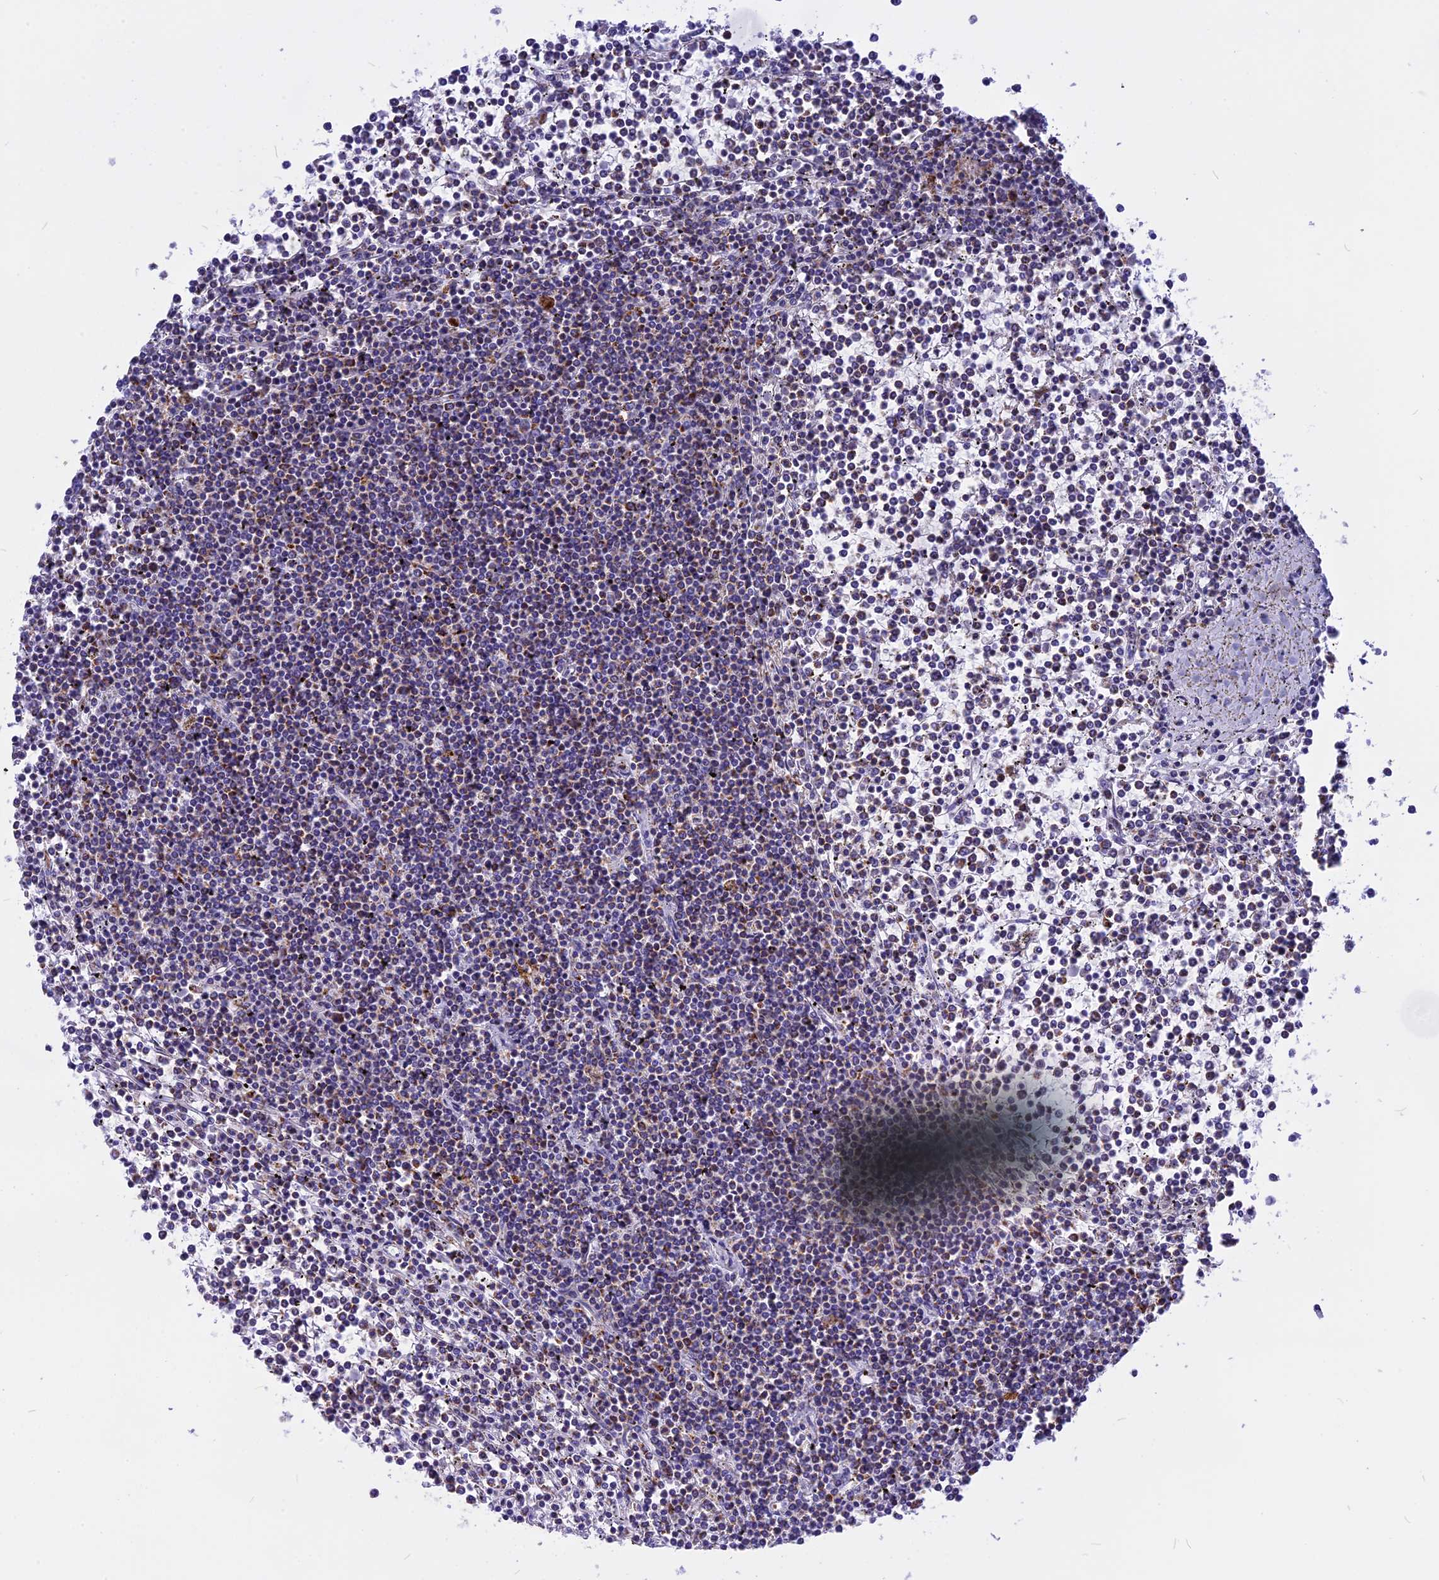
{"staining": {"intensity": "weak", "quantity": "<25%", "location": "cytoplasmic/membranous"}, "tissue": "lymphoma", "cell_type": "Tumor cells", "image_type": "cancer", "snomed": [{"axis": "morphology", "description": "Malignant lymphoma, non-Hodgkin's type, Low grade"}, {"axis": "topography", "description": "Spleen"}], "caption": "Immunohistochemical staining of human lymphoma reveals no significant staining in tumor cells.", "gene": "VDAC2", "patient": {"sex": "female", "age": 19}}